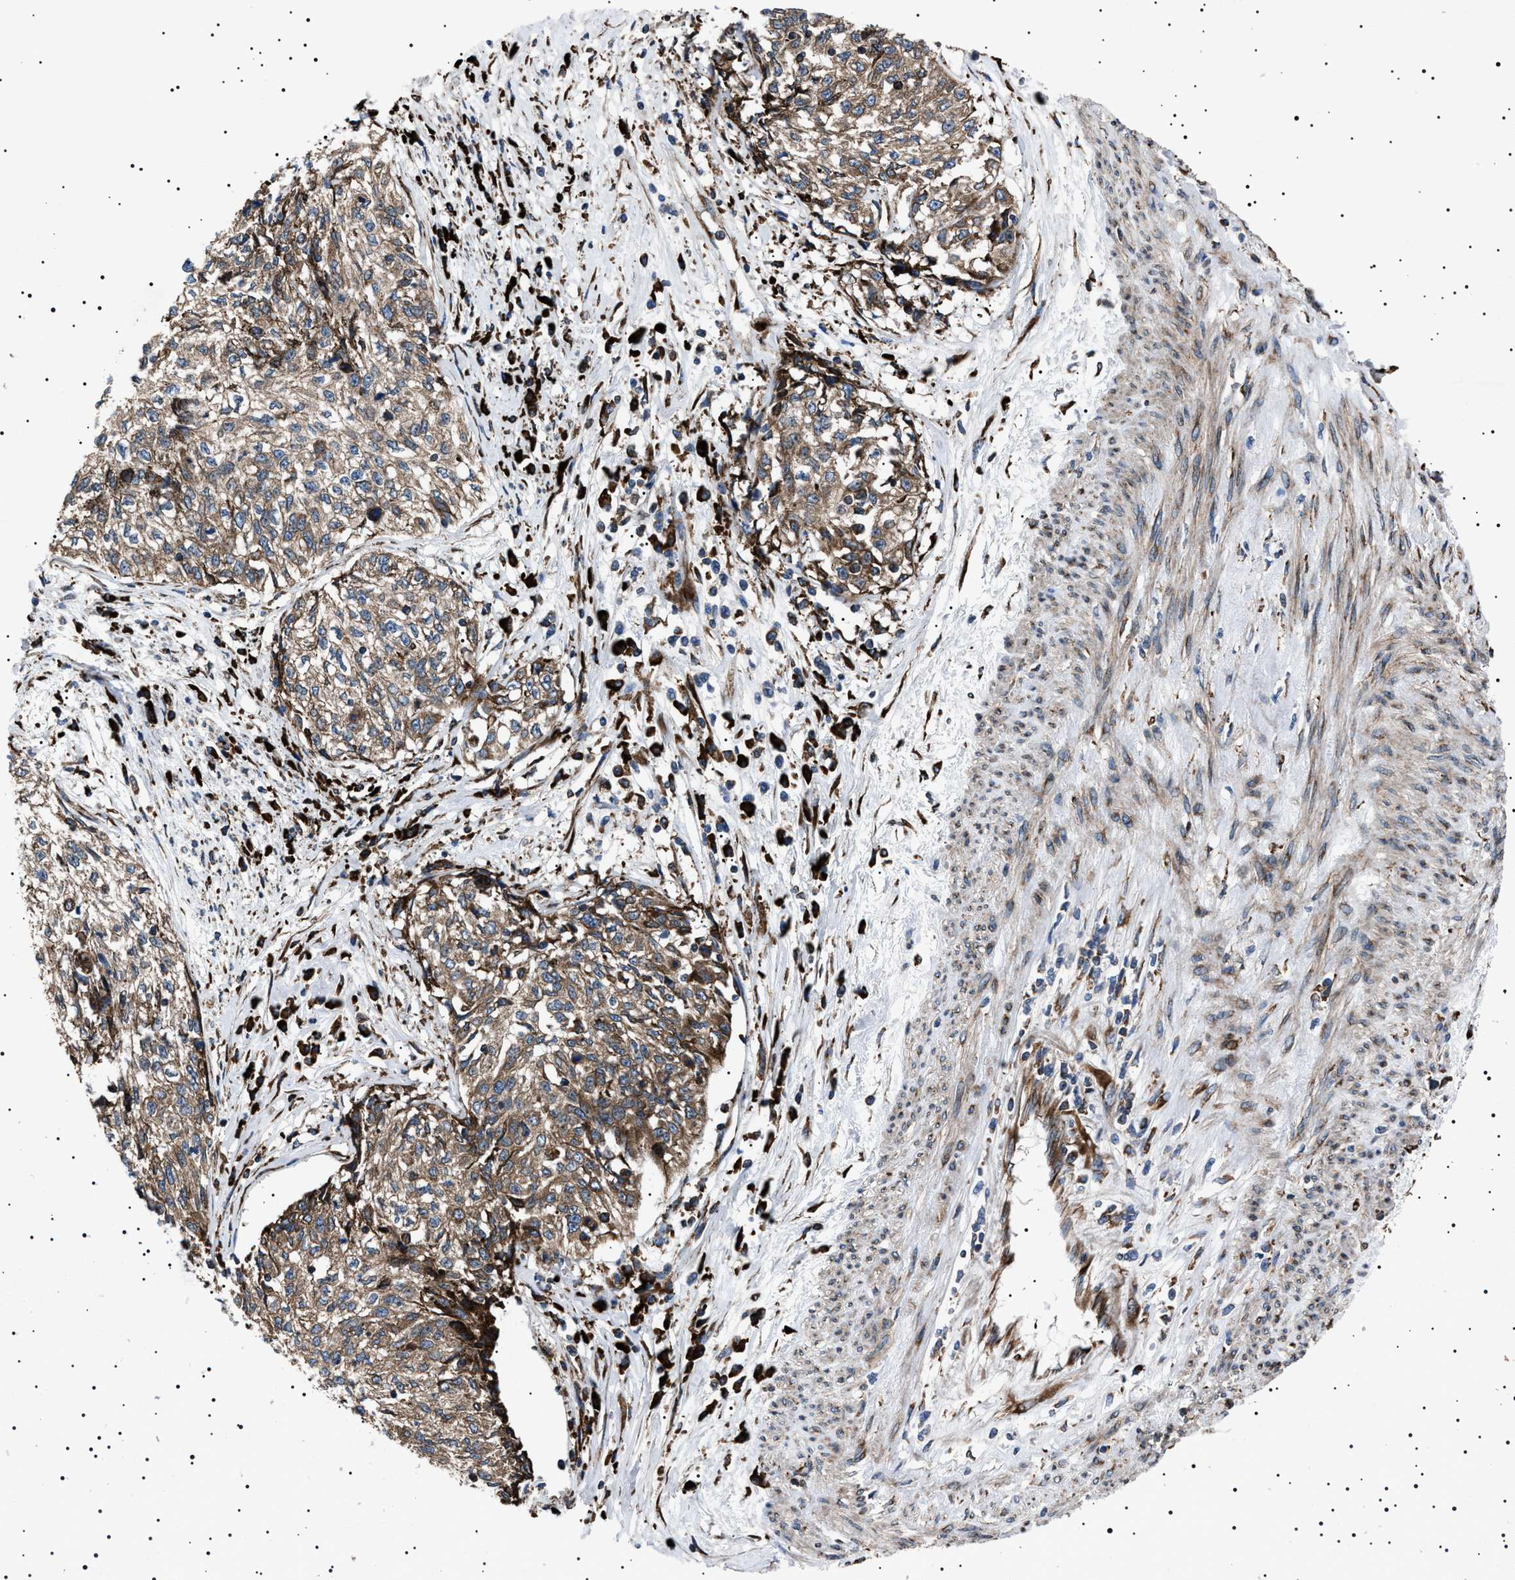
{"staining": {"intensity": "moderate", "quantity": ">75%", "location": "cytoplasmic/membranous"}, "tissue": "cervical cancer", "cell_type": "Tumor cells", "image_type": "cancer", "snomed": [{"axis": "morphology", "description": "Squamous cell carcinoma, NOS"}, {"axis": "topography", "description": "Cervix"}], "caption": "The immunohistochemical stain shows moderate cytoplasmic/membranous staining in tumor cells of cervical cancer (squamous cell carcinoma) tissue.", "gene": "TOP1MT", "patient": {"sex": "female", "age": 57}}